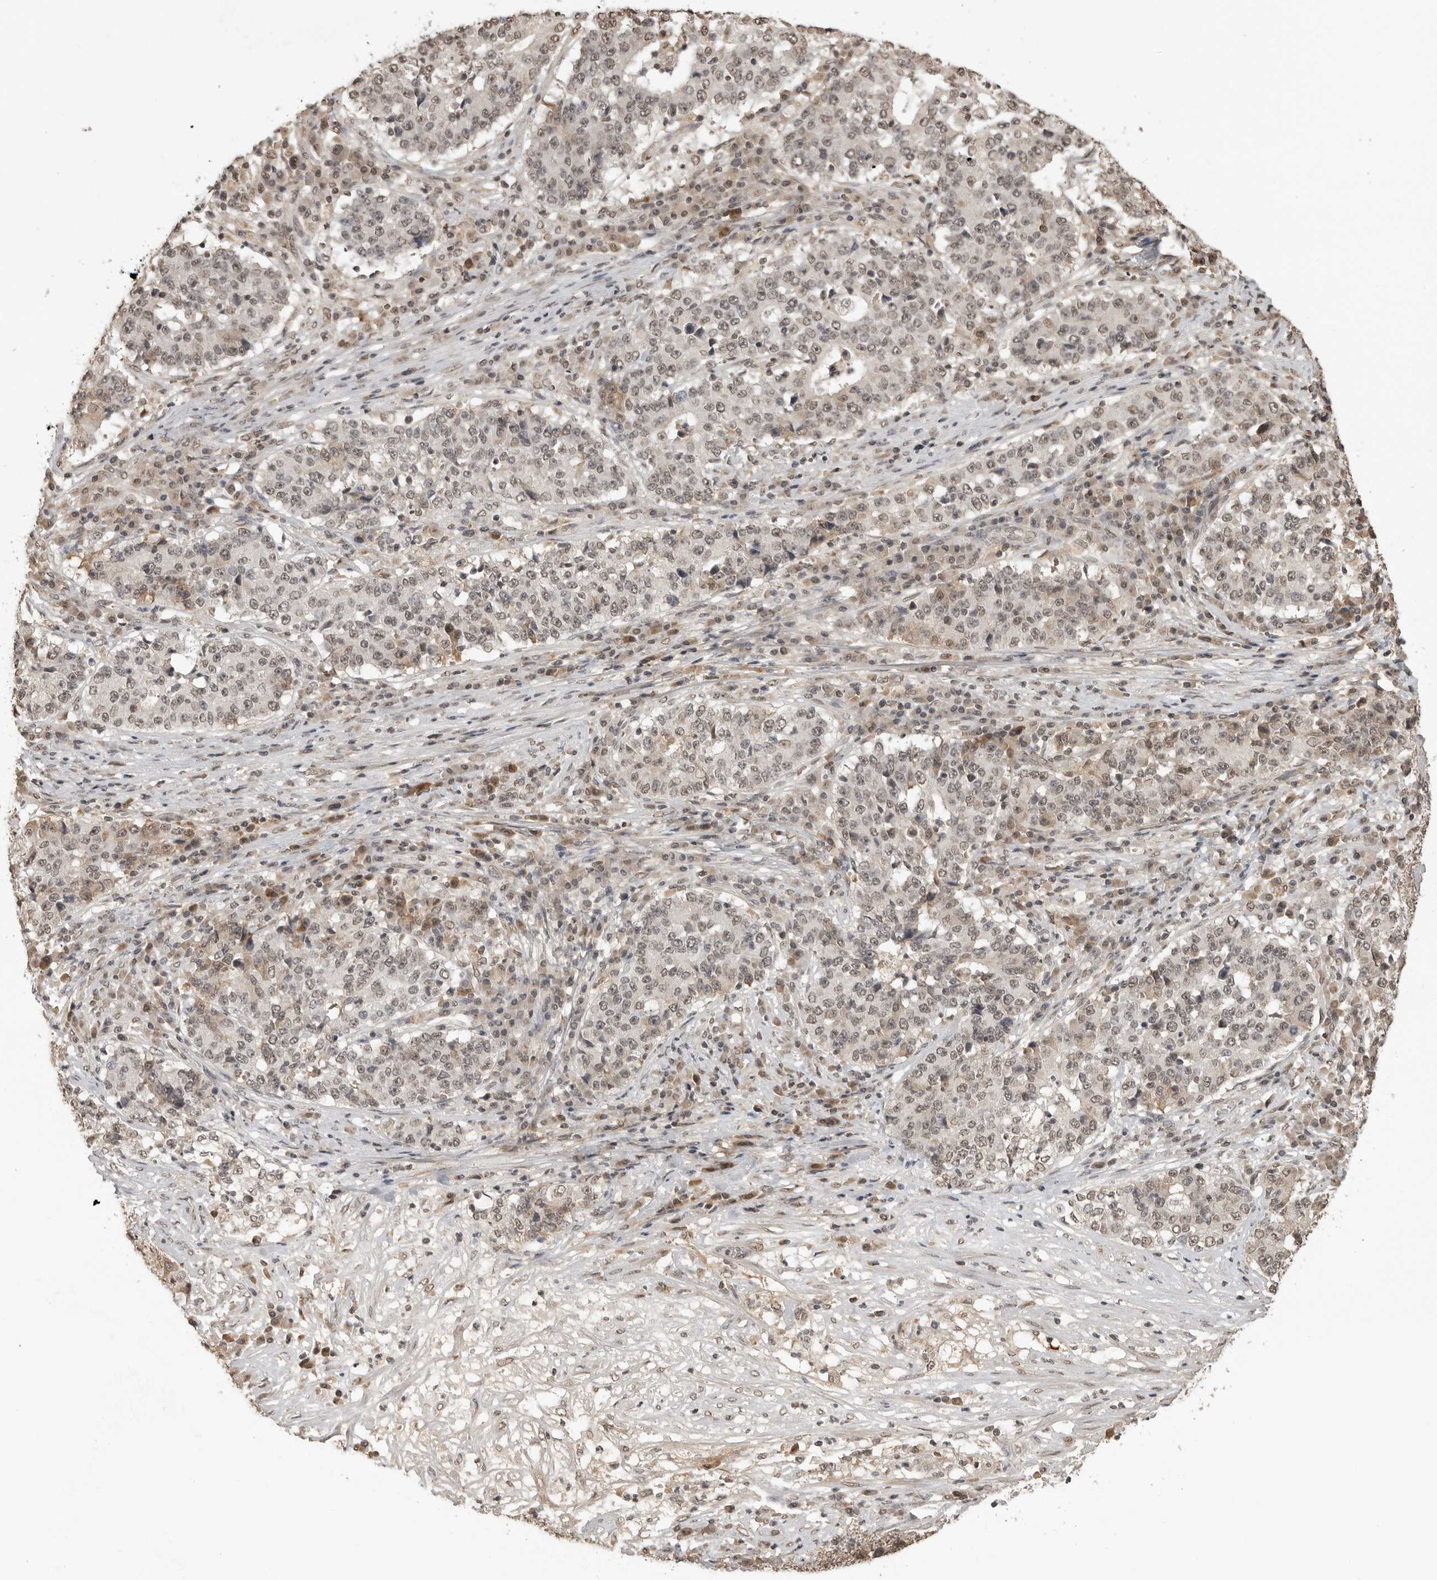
{"staining": {"intensity": "weak", "quantity": "<25%", "location": "nuclear"}, "tissue": "stomach cancer", "cell_type": "Tumor cells", "image_type": "cancer", "snomed": [{"axis": "morphology", "description": "Adenocarcinoma, NOS"}, {"axis": "topography", "description": "Stomach"}], "caption": "An image of human stomach adenocarcinoma is negative for staining in tumor cells.", "gene": "CLOCK", "patient": {"sex": "male", "age": 59}}